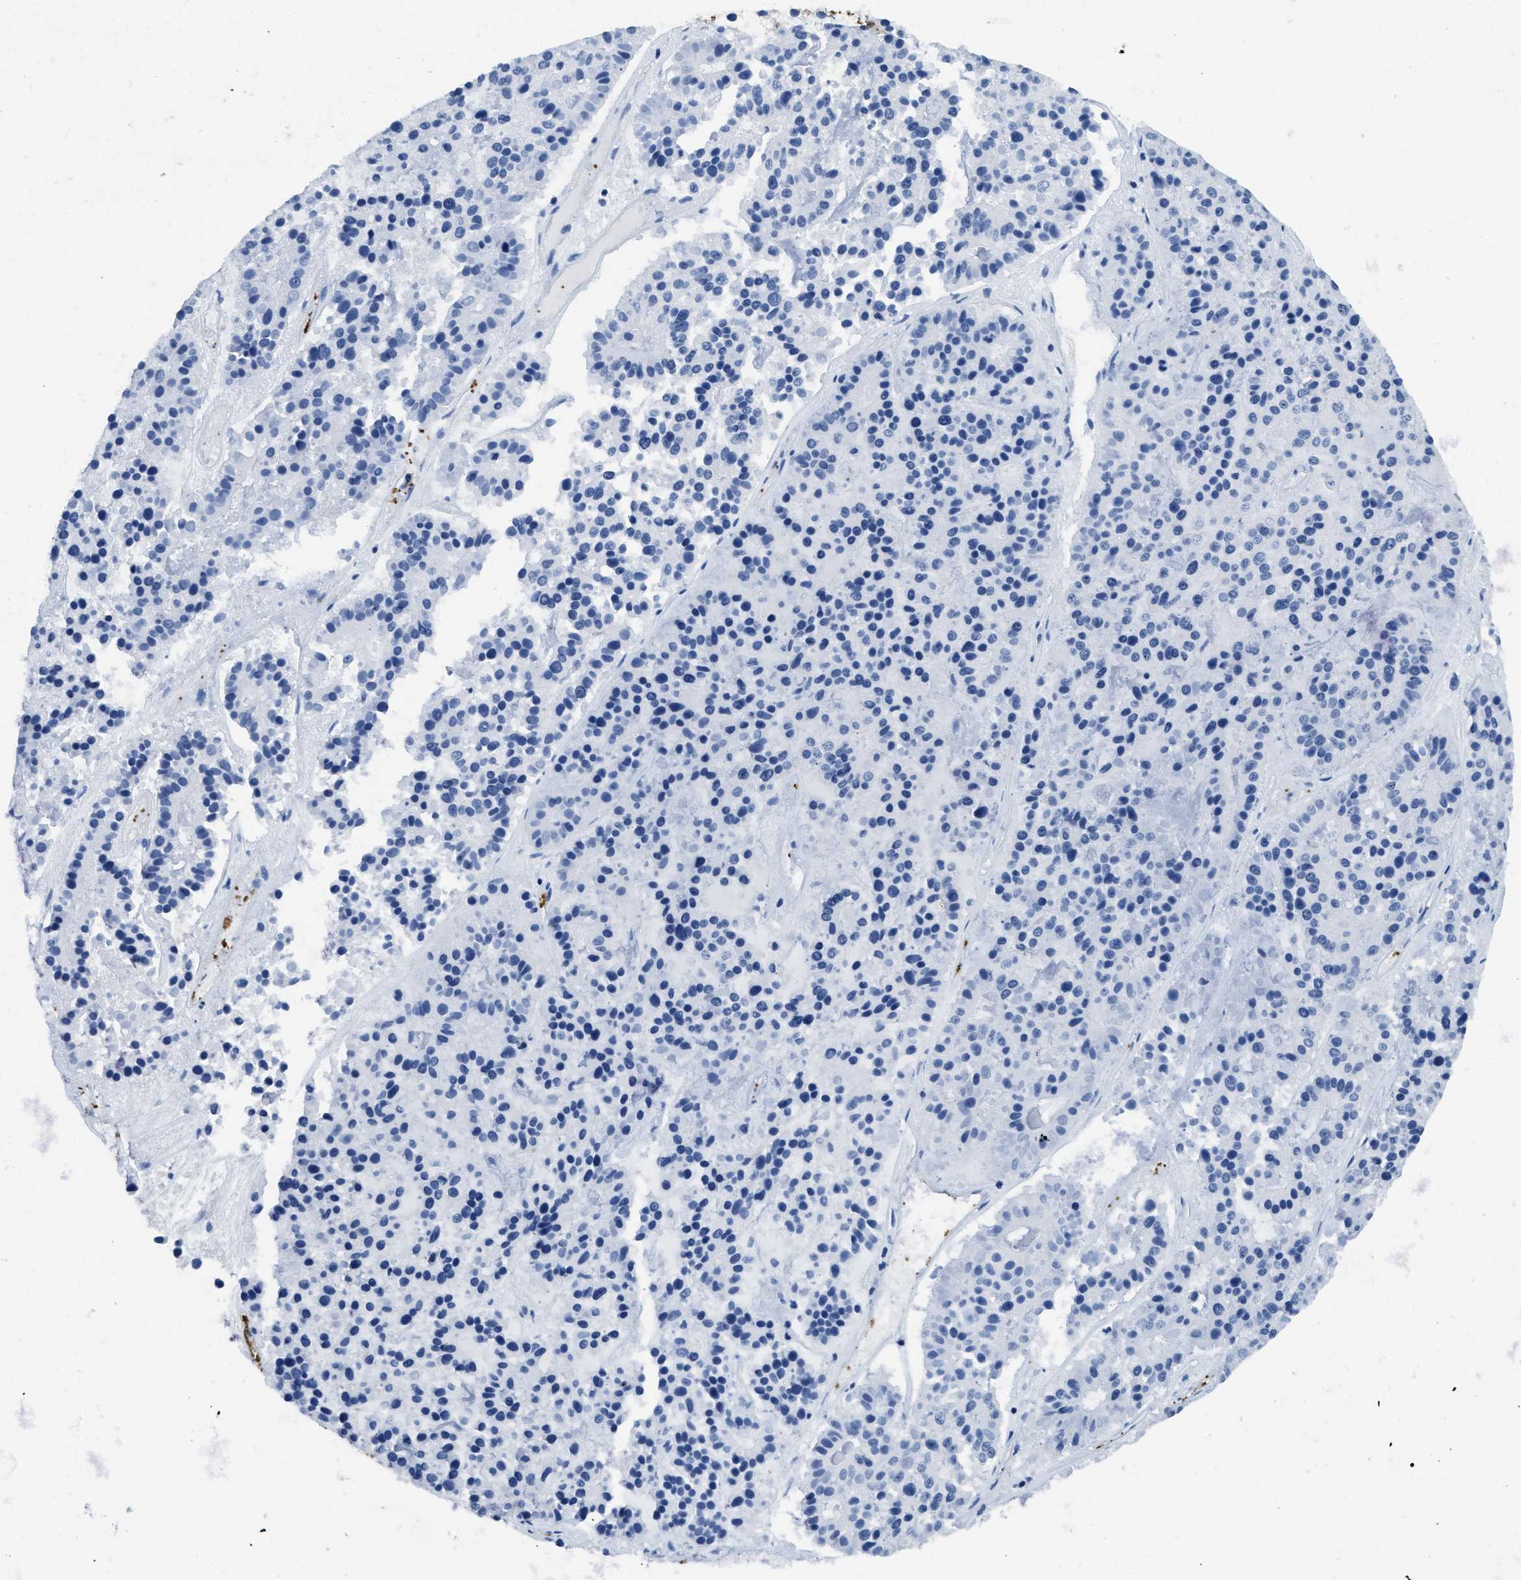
{"staining": {"intensity": "negative", "quantity": "none", "location": "none"}, "tissue": "pancreatic cancer", "cell_type": "Tumor cells", "image_type": "cancer", "snomed": [{"axis": "morphology", "description": "Adenocarcinoma, NOS"}, {"axis": "topography", "description": "Pancreas"}], "caption": "Photomicrograph shows no protein expression in tumor cells of pancreatic adenocarcinoma tissue.", "gene": "ITGA2B", "patient": {"sex": "male", "age": 50}}